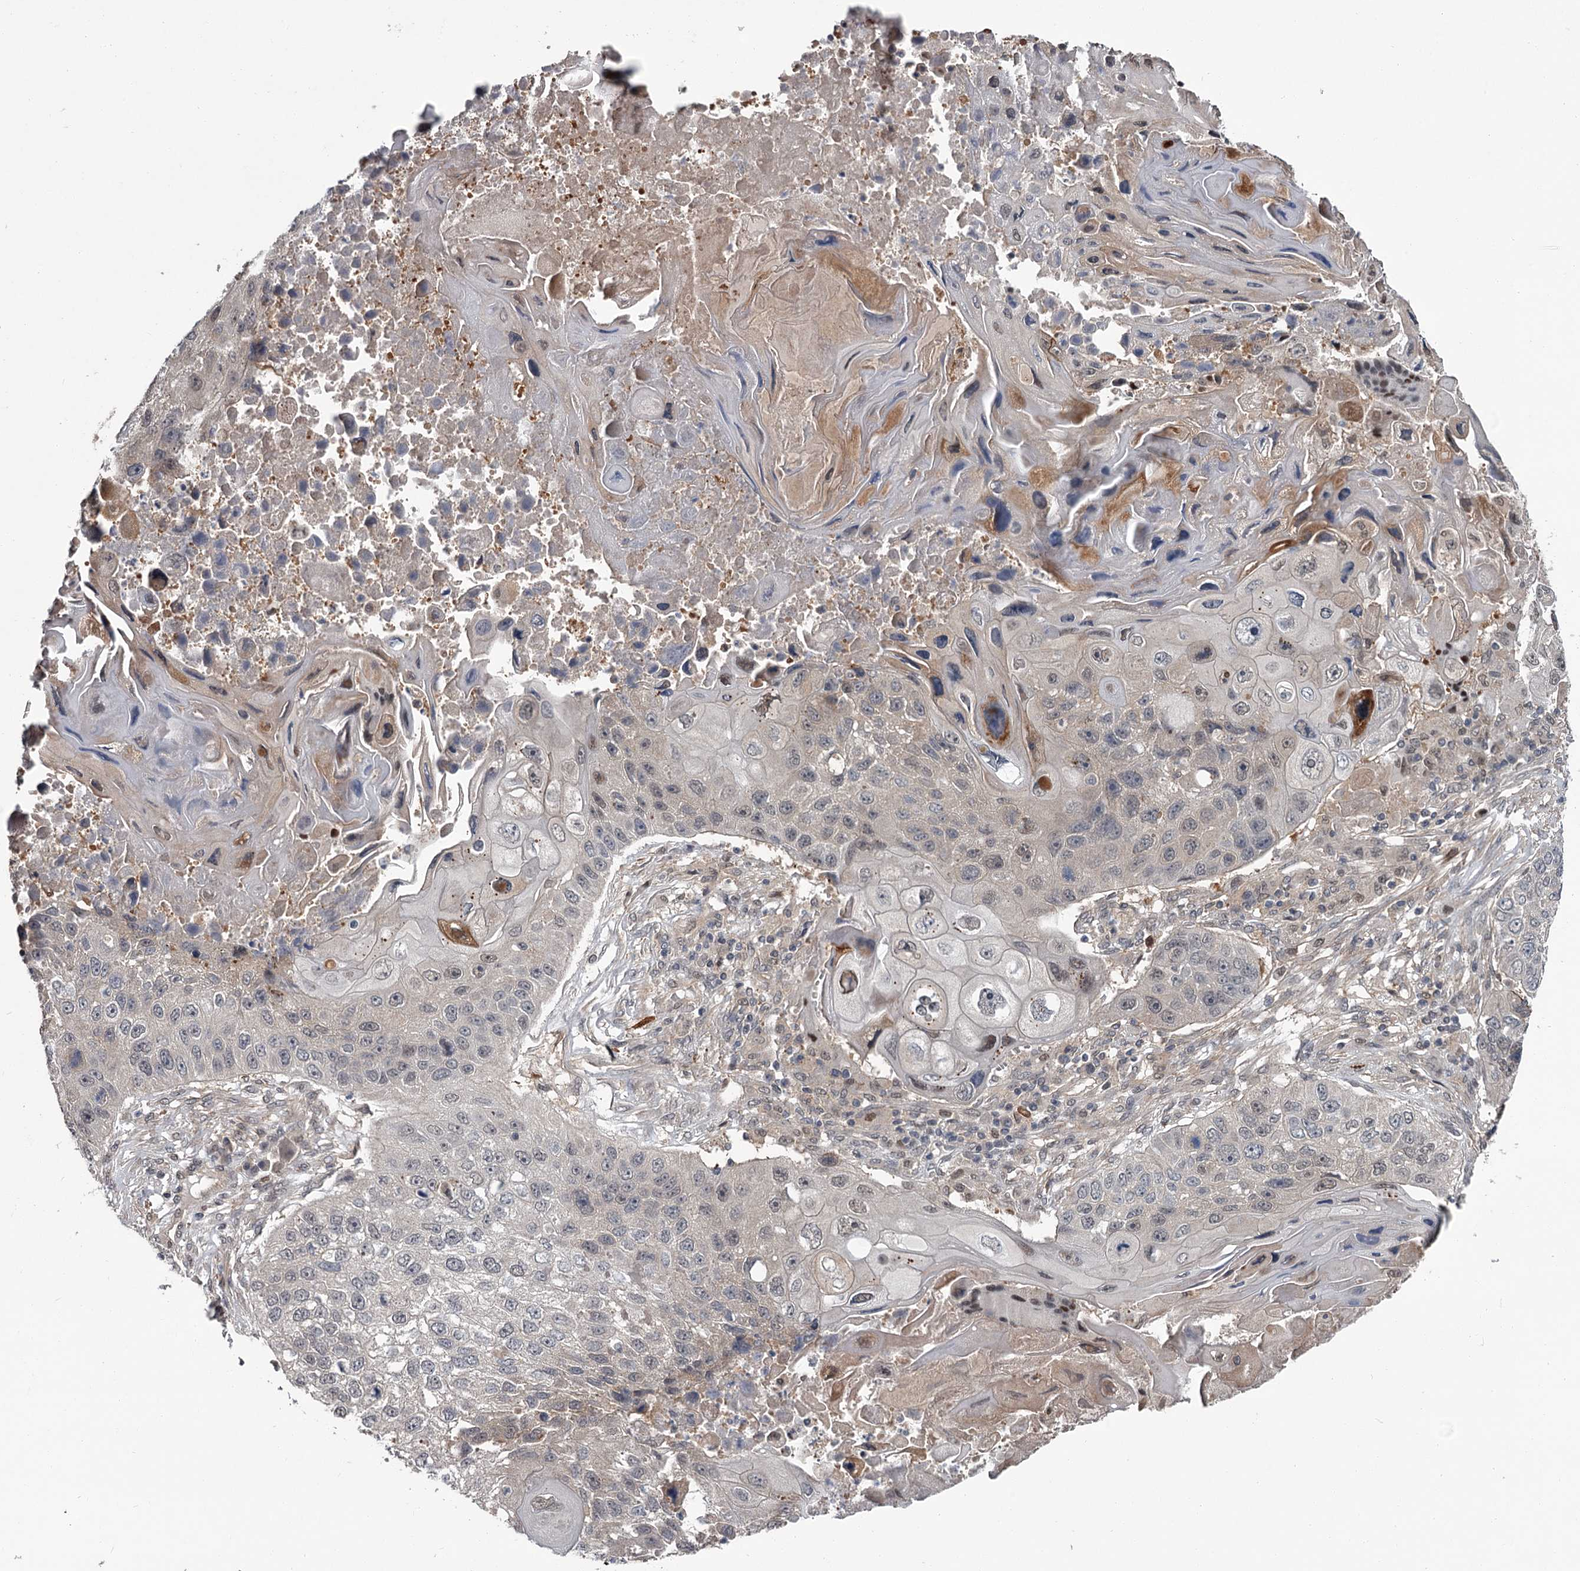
{"staining": {"intensity": "moderate", "quantity": "<25%", "location": "cytoplasmic/membranous"}, "tissue": "lung cancer", "cell_type": "Tumor cells", "image_type": "cancer", "snomed": [{"axis": "morphology", "description": "Squamous cell carcinoma, NOS"}, {"axis": "topography", "description": "Lung"}], "caption": "Squamous cell carcinoma (lung) stained with DAB (3,3'-diaminobenzidine) immunohistochemistry shows low levels of moderate cytoplasmic/membranous staining in about <25% of tumor cells.", "gene": "DAO", "patient": {"sex": "male", "age": 61}}